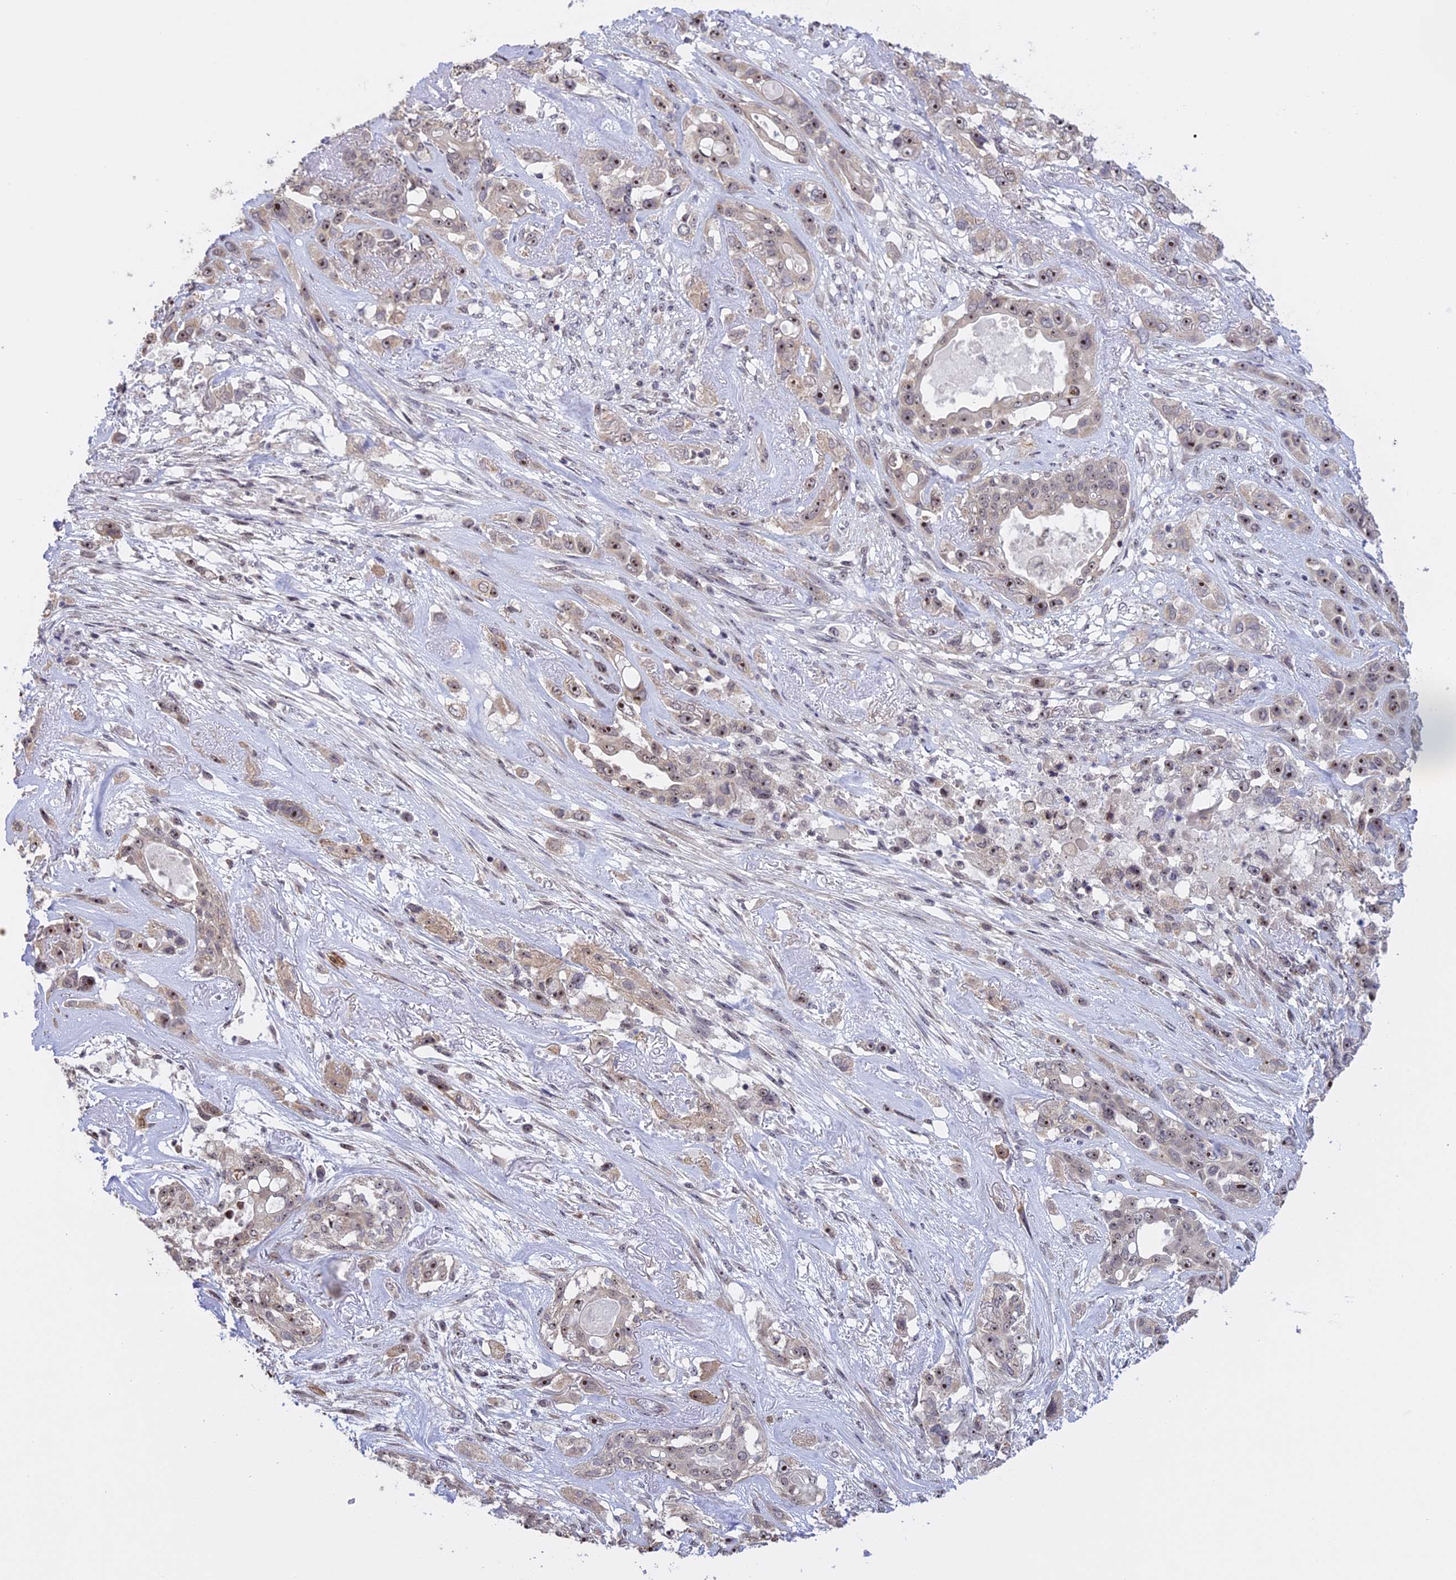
{"staining": {"intensity": "moderate", "quantity": "25%-75%", "location": "nuclear"}, "tissue": "lung cancer", "cell_type": "Tumor cells", "image_type": "cancer", "snomed": [{"axis": "morphology", "description": "Squamous cell carcinoma, NOS"}, {"axis": "topography", "description": "Lung"}], "caption": "The immunohistochemical stain highlights moderate nuclear positivity in tumor cells of lung cancer (squamous cell carcinoma) tissue.", "gene": "MGA", "patient": {"sex": "female", "age": 70}}